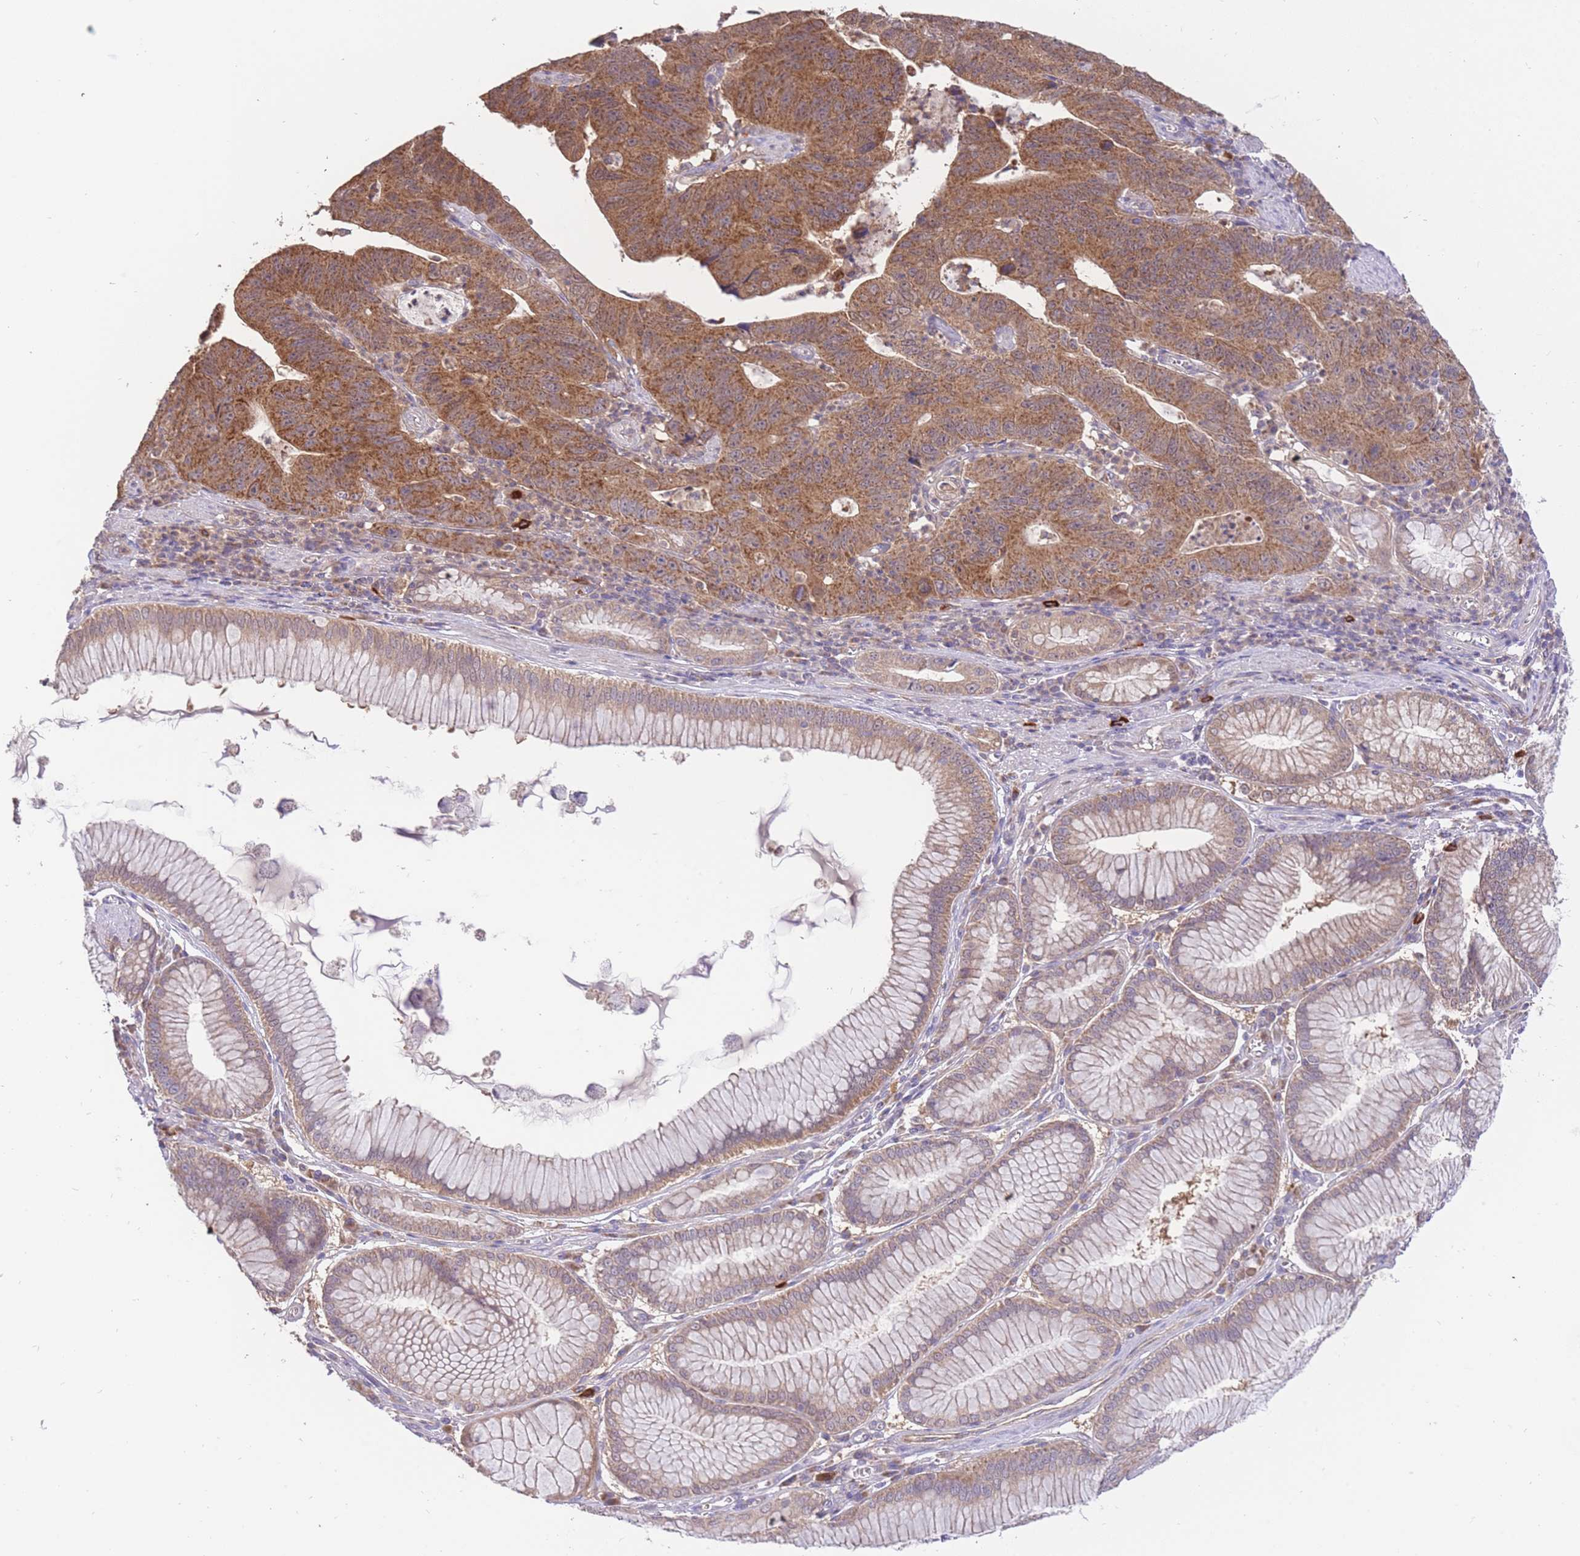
{"staining": {"intensity": "moderate", "quantity": ">75%", "location": "cytoplasmic/membranous"}, "tissue": "stomach cancer", "cell_type": "Tumor cells", "image_type": "cancer", "snomed": [{"axis": "morphology", "description": "Adenocarcinoma, NOS"}, {"axis": "topography", "description": "Stomach"}], "caption": "Brown immunohistochemical staining in human adenocarcinoma (stomach) demonstrates moderate cytoplasmic/membranous expression in approximately >75% of tumor cells. The staining is performed using DAB (3,3'-diaminobenzidine) brown chromogen to label protein expression. The nuclei are counter-stained blue using hematoxylin.", "gene": "PREP", "patient": {"sex": "male", "age": 59}}